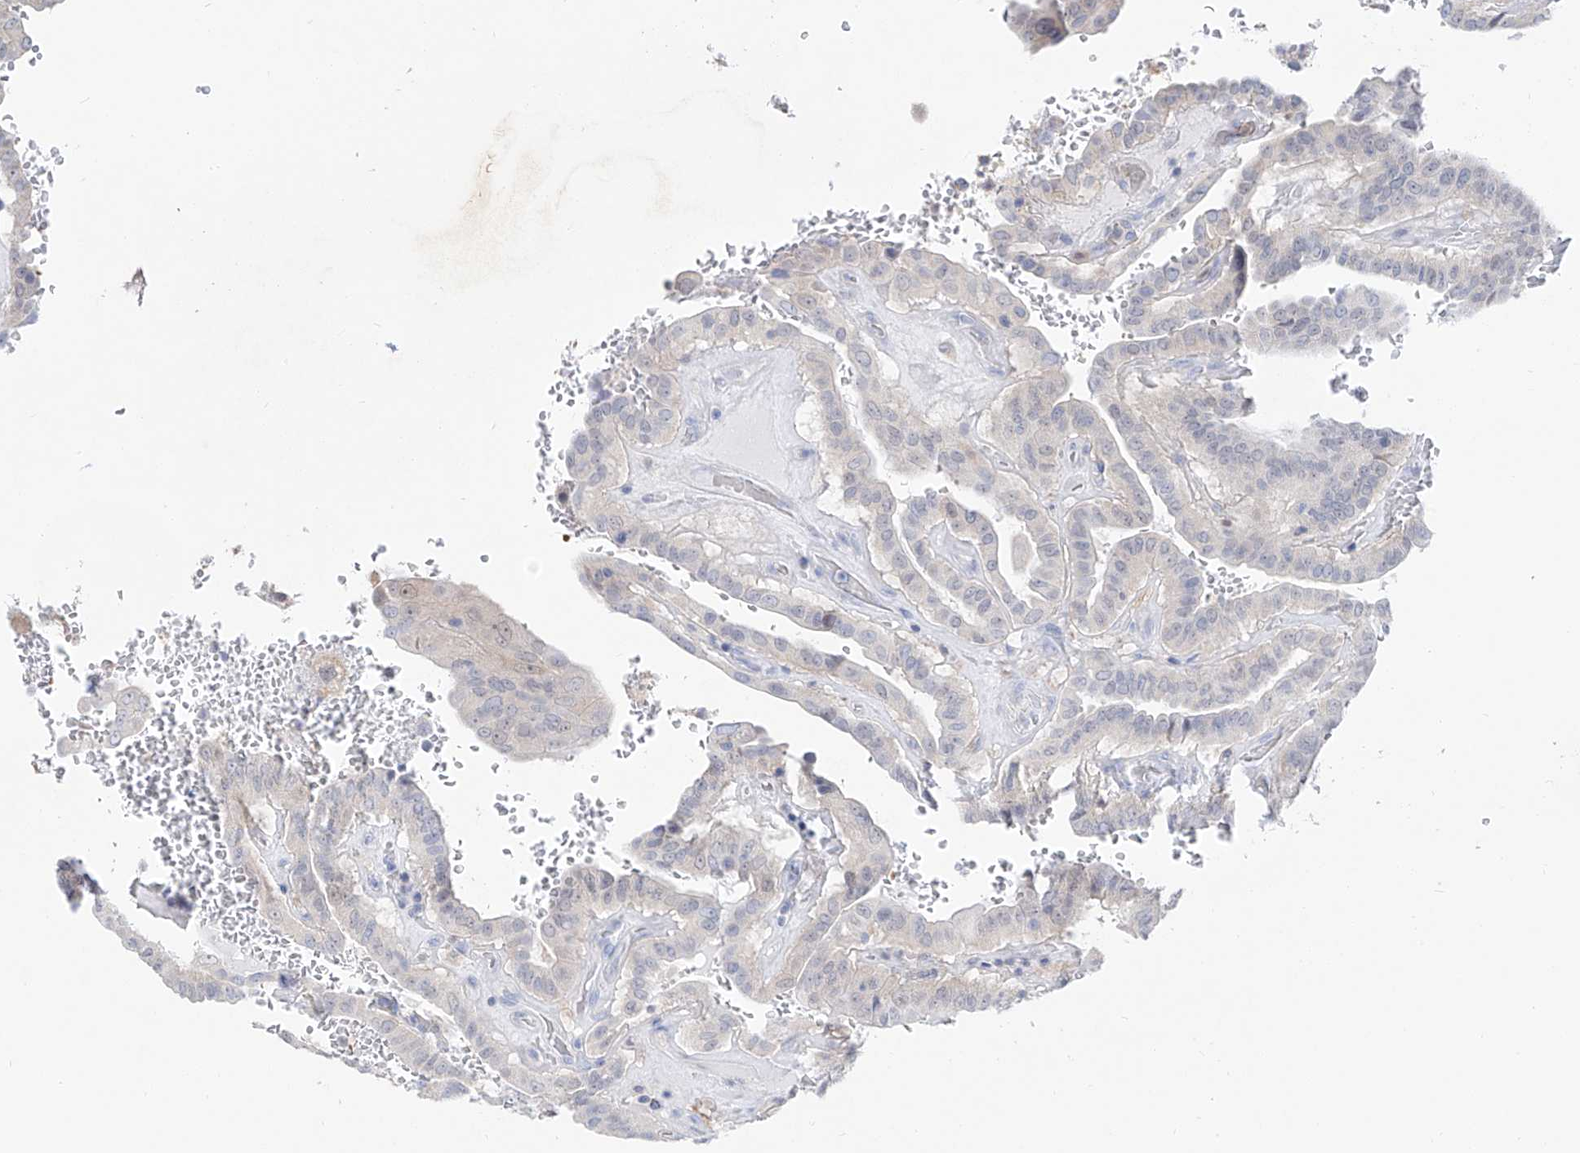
{"staining": {"intensity": "negative", "quantity": "none", "location": "none"}, "tissue": "thyroid cancer", "cell_type": "Tumor cells", "image_type": "cancer", "snomed": [{"axis": "morphology", "description": "Papillary adenocarcinoma, NOS"}, {"axis": "topography", "description": "Thyroid gland"}], "caption": "Immunohistochemical staining of human papillary adenocarcinoma (thyroid) reveals no significant staining in tumor cells.", "gene": "UFL1", "patient": {"sex": "male", "age": 77}}